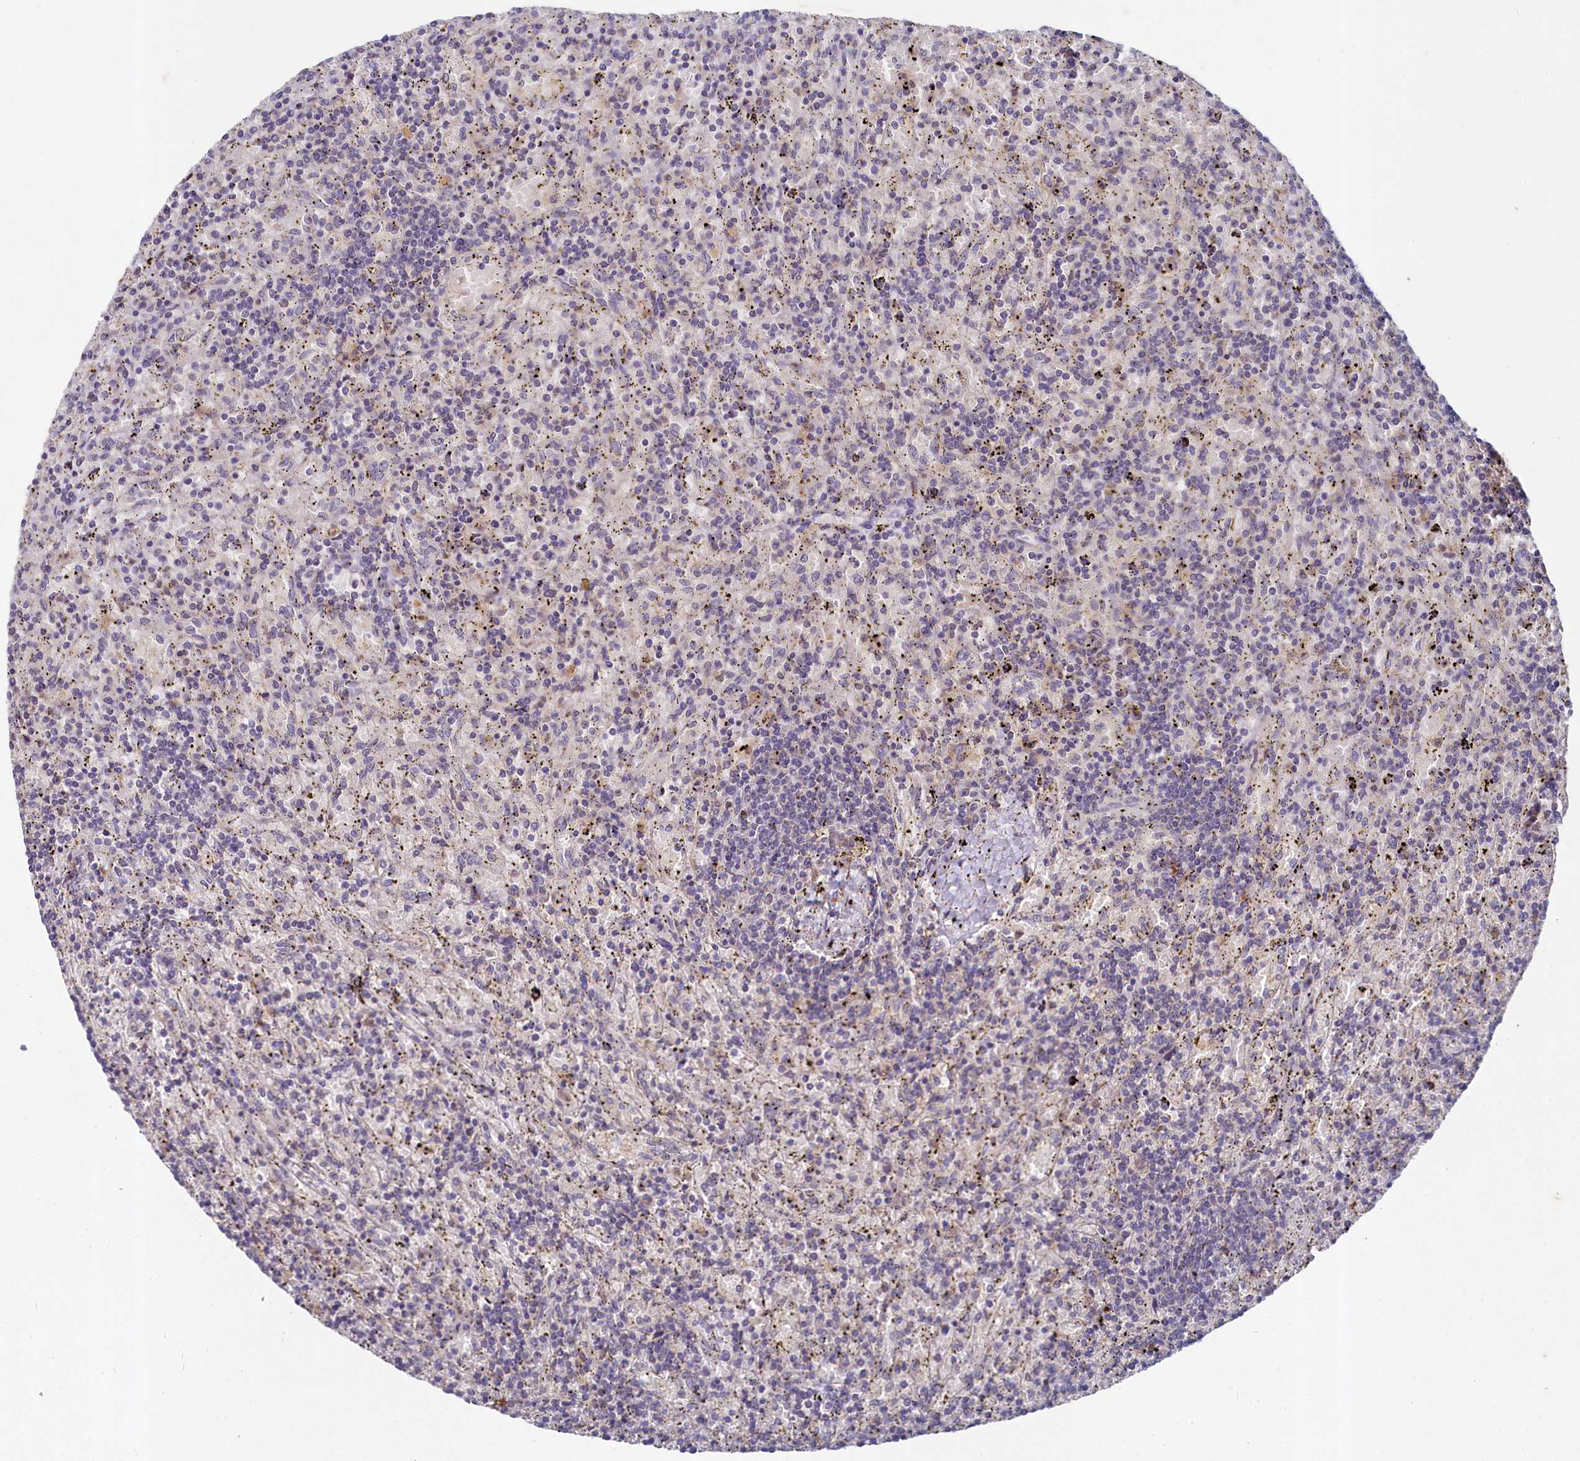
{"staining": {"intensity": "negative", "quantity": "none", "location": "none"}, "tissue": "lymphoma", "cell_type": "Tumor cells", "image_type": "cancer", "snomed": [{"axis": "morphology", "description": "Malignant lymphoma, non-Hodgkin's type, Low grade"}, {"axis": "topography", "description": "Spleen"}], "caption": "Low-grade malignant lymphoma, non-Hodgkin's type was stained to show a protein in brown. There is no significant staining in tumor cells.", "gene": "HERC3", "patient": {"sex": "male", "age": 76}}